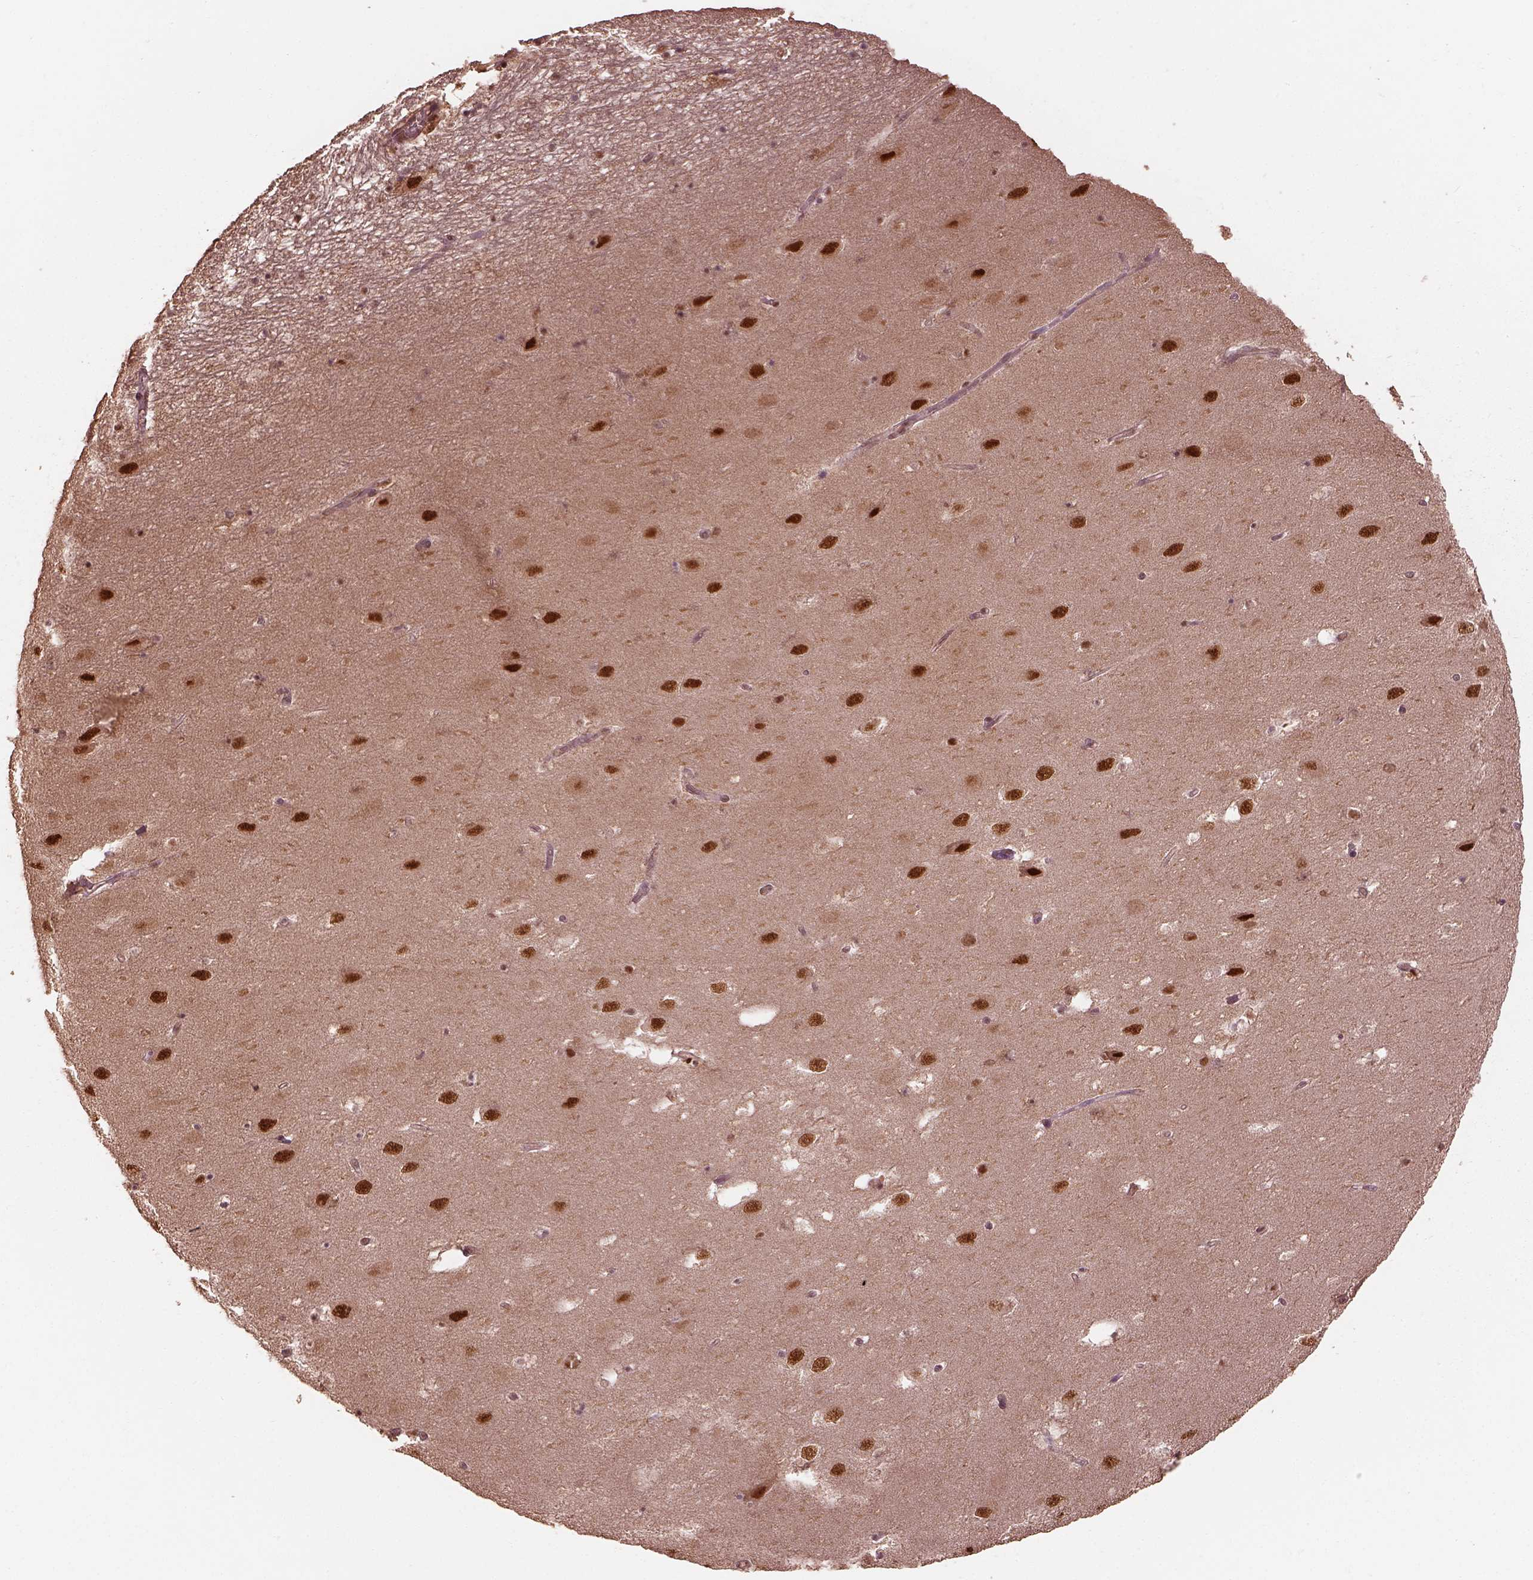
{"staining": {"intensity": "weak", "quantity": "25%-75%", "location": "nuclear"}, "tissue": "hippocampus", "cell_type": "Glial cells", "image_type": "normal", "snomed": [{"axis": "morphology", "description": "Normal tissue, NOS"}, {"axis": "topography", "description": "Hippocampus"}], "caption": "This photomicrograph displays immunohistochemistry (IHC) staining of normal human hippocampus, with low weak nuclear expression in approximately 25%-75% of glial cells.", "gene": "PSMC5", "patient": {"sex": "male", "age": 58}}